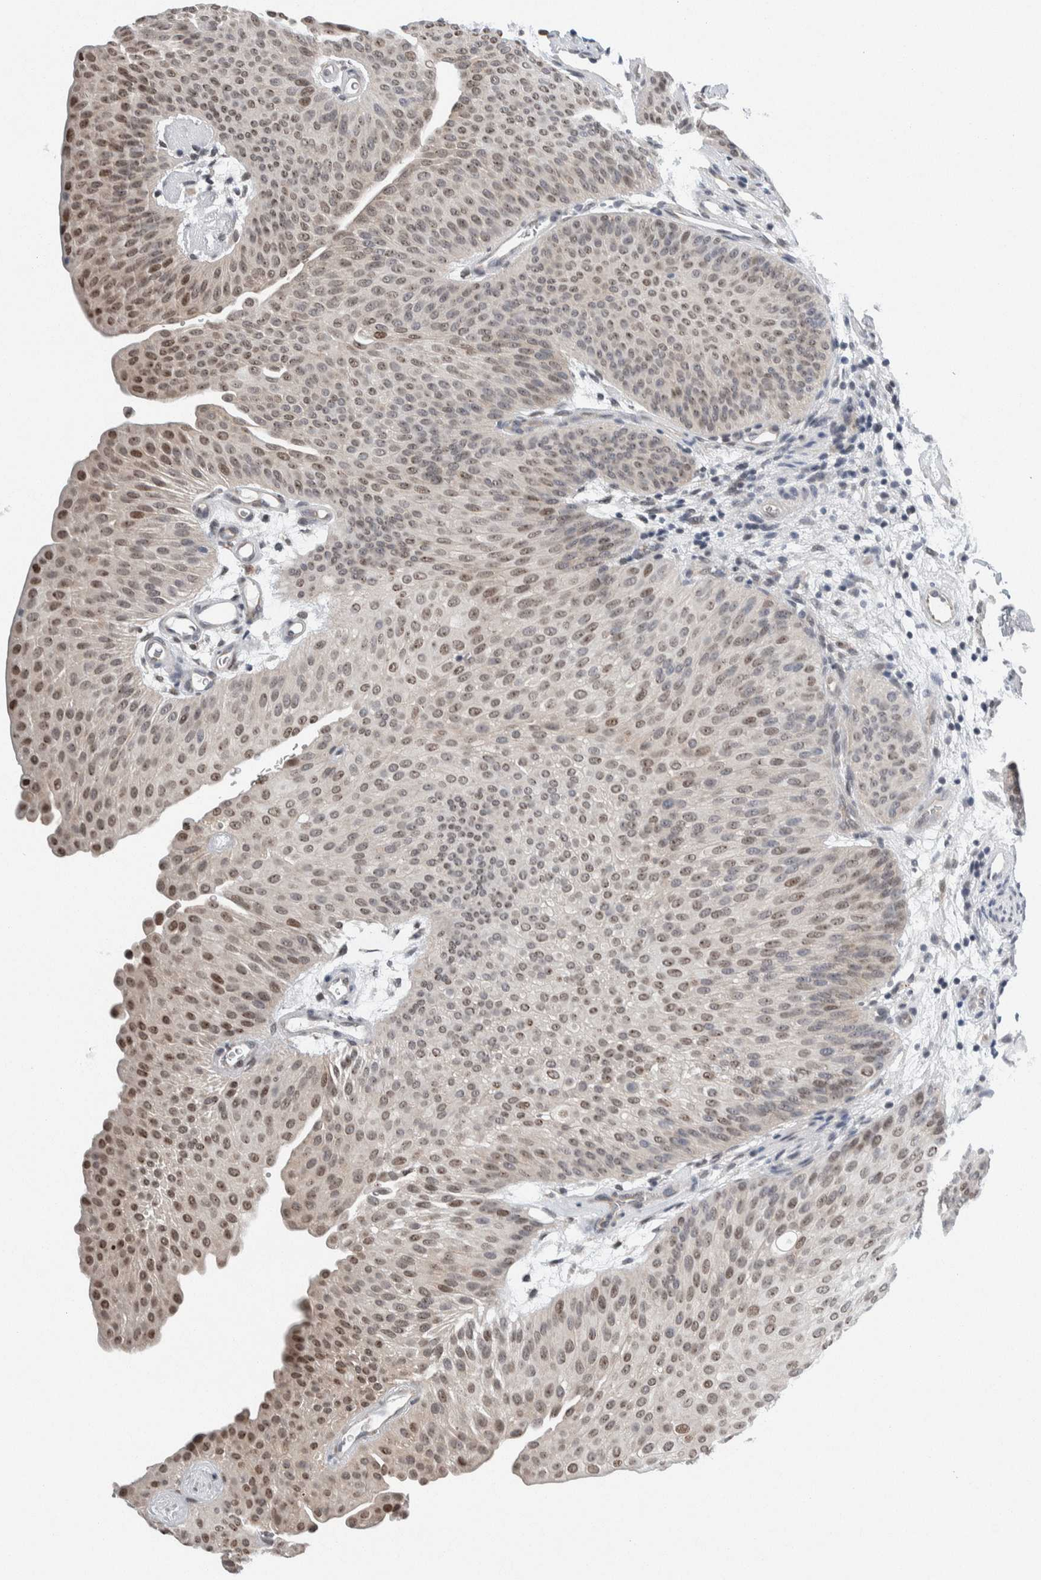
{"staining": {"intensity": "moderate", "quantity": "25%-75%", "location": "nuclear"}, "tissue": "urothelial cancer", "cell_type": "Tumor cells", "image_type": "cancer", "snomed": [{"axis": "morphology", "description": "Urothelial carcinoma, Low grade"}, {"axis": "topography", "description": "Urinary bladder"}], "caption": "IHC of human low-grade urothelial carcinoma shows medium levels of moderate nuclear staining in about 25%-75% of tumor cells.", "gene": "NEUROD1", "patient": {"sex": "female", "age": 60}}